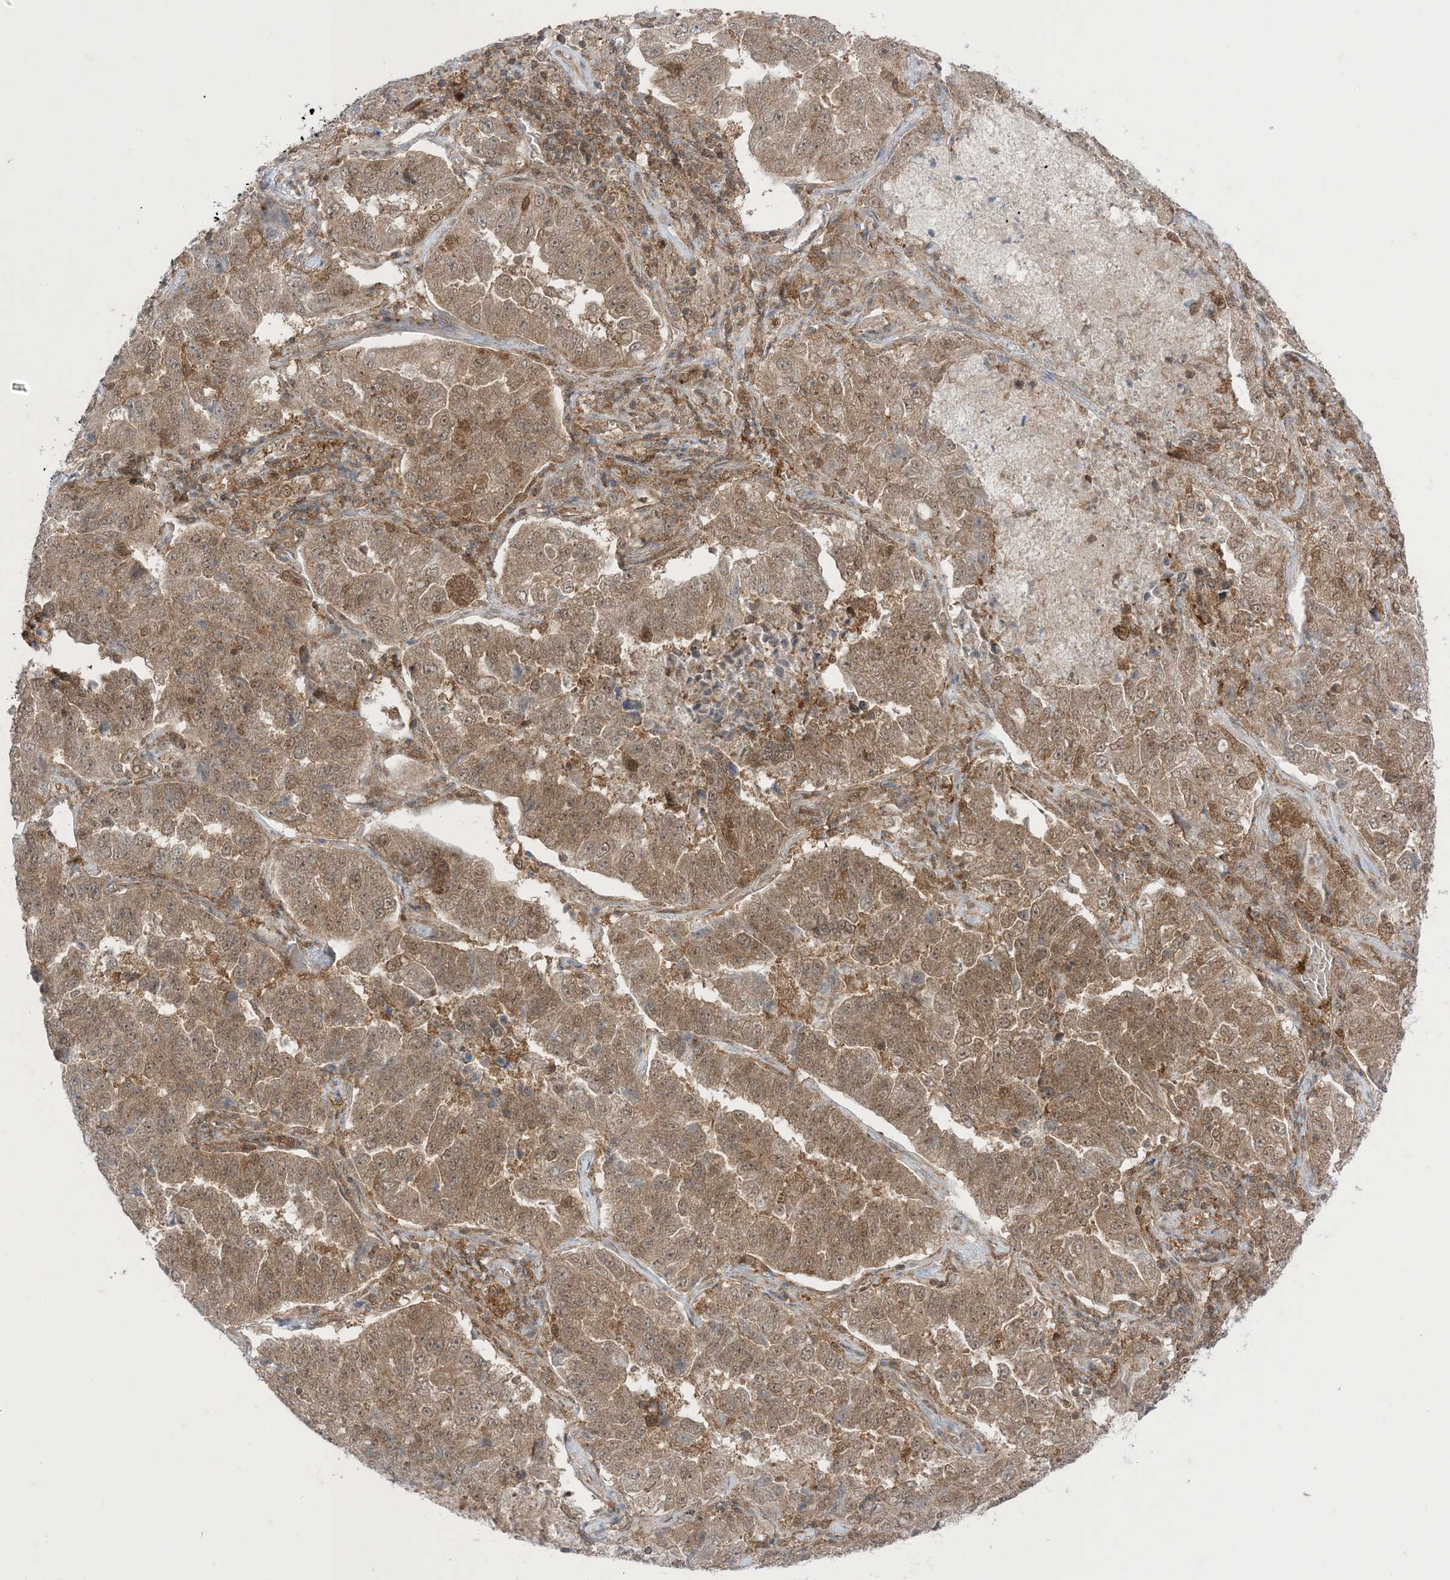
{"staining": {"intensity": "moderate", "quantity": "25%-75%", "location": "cytoplasmic/membranous"}, "tissue": "lung cancer", "cell_type": "Tumor cells", "image_type": "cancer", "snomed": [{"axis": "morphology", "description": "Adenocarcinoma, NOS"}, {"axis": "topography", "description": "Lung"}], "caption": "Lung cancer stained with a brown dye displays moderate cytoplasmic/membranous positive staining in about 25%-75% of tumor cells.", "gene": "PTPA", "patient": {"sex": "female", "age": 51}}